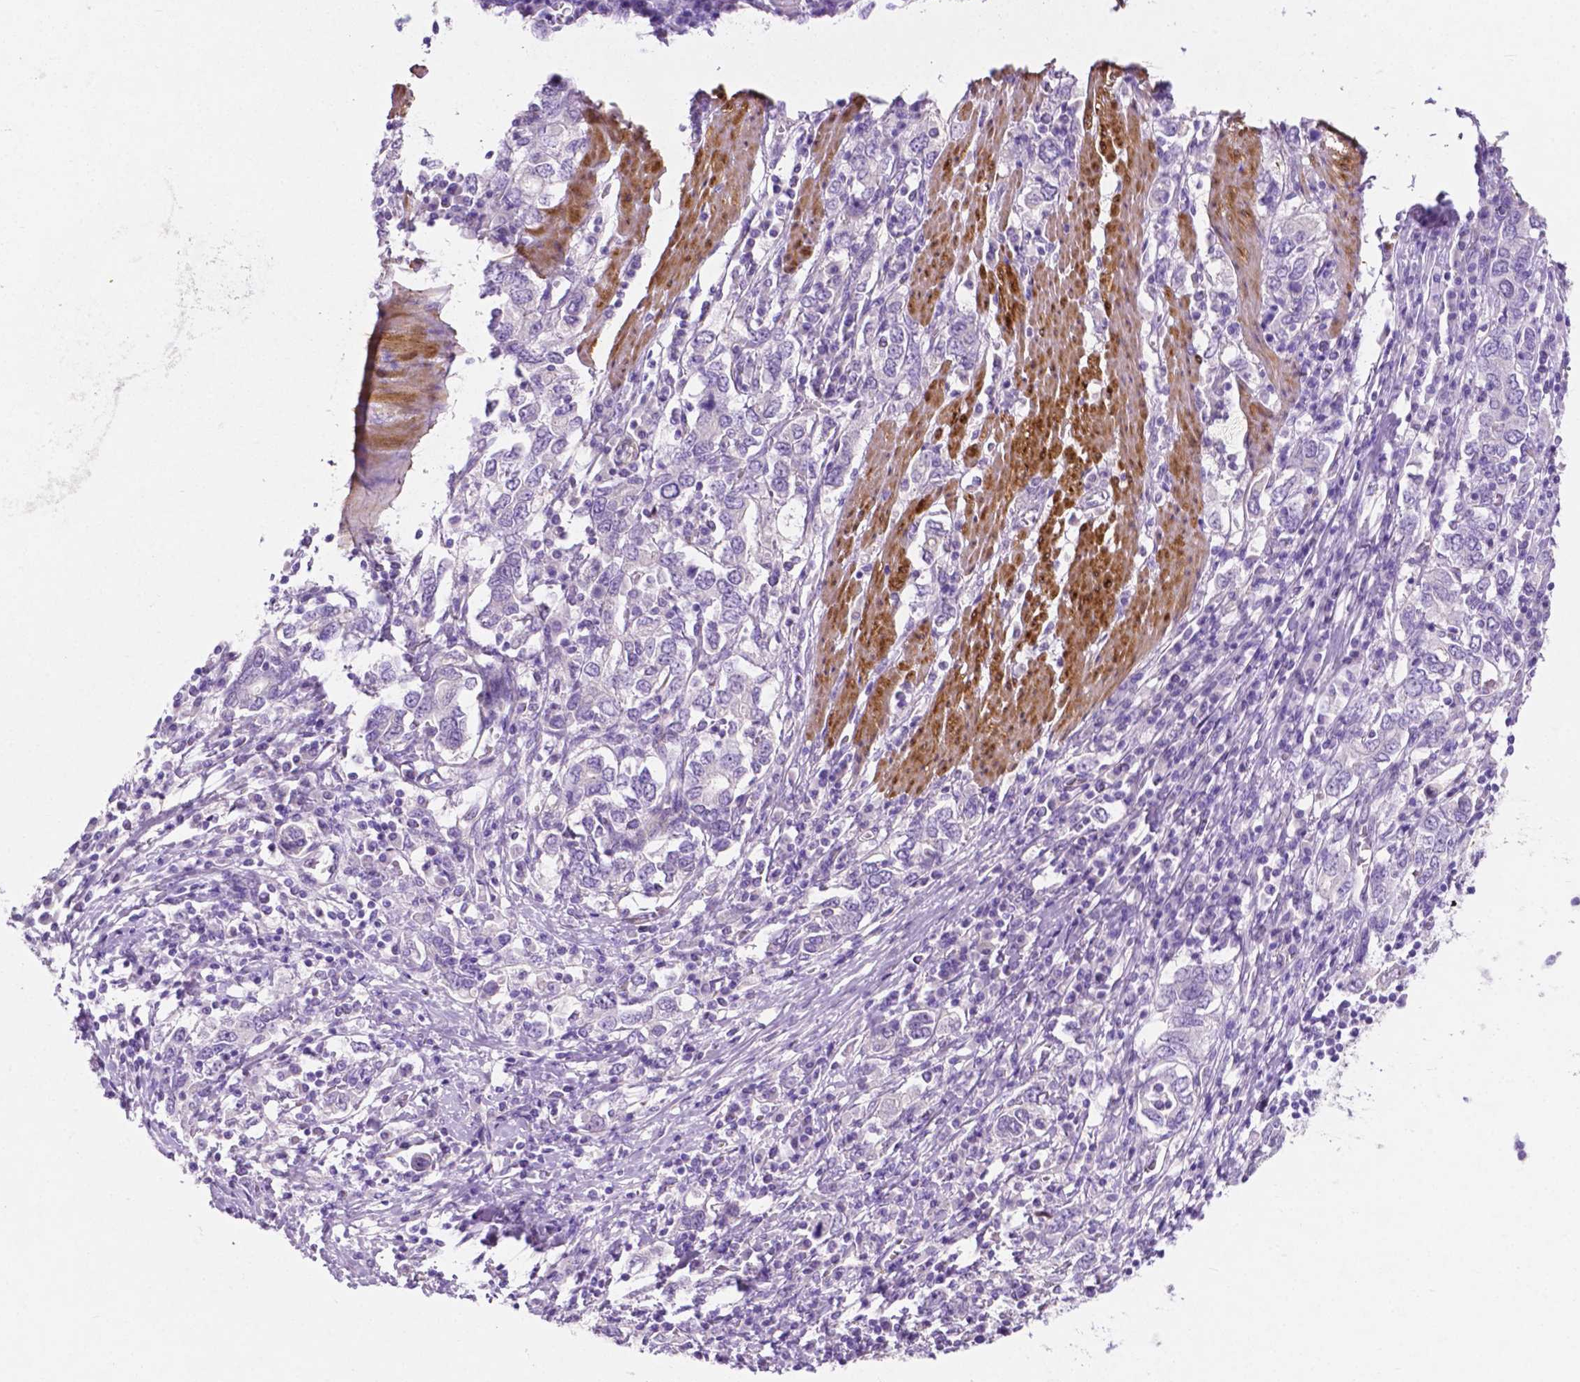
{"staining": {"intensity": "negative", "quantity": "none", "location": "none"}, "tissue": "stomach cancer", "cell_type": "Tumor cells", "image_type": "cancer", "snomed": [{"axis": "morphology", "description": "Adenocarcinoma, NOS"}, {"axis": "topography", "description": "Stomach, upper"}, {"axis": "topography", "description": "Stomach"}], "caption": "An immunohistochemistry (IHC) micrograph of stomach cancer is shown. There is no staining in tumor cells of stomach cancer.", "gene": "ASPG", "patient": {"sex": "male", "age": 62}}